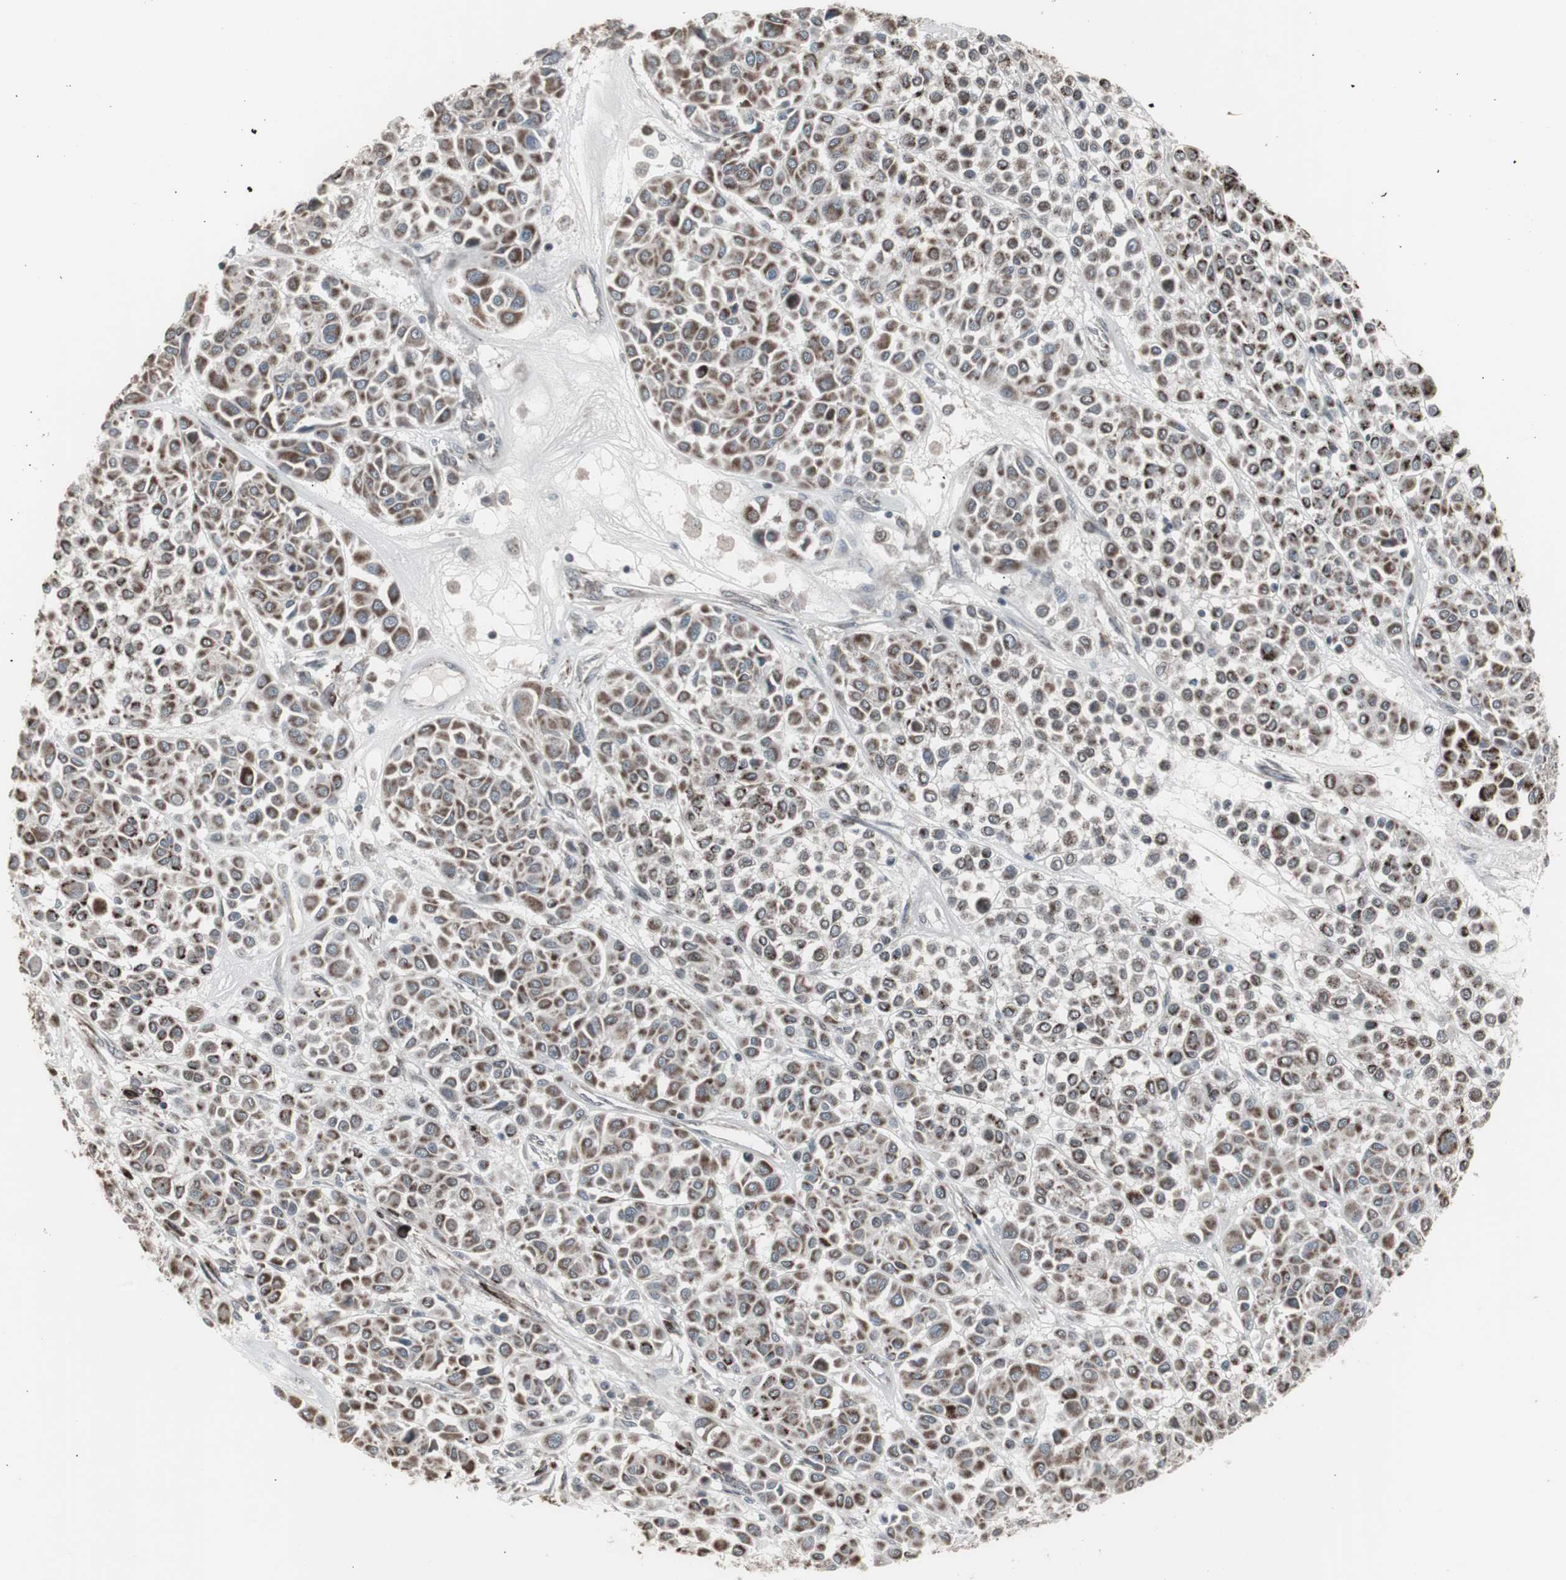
{"staining": {"intensity": "moderate", "quantity": ">75%", "location": "cytoplasmic/membranous"}, "tissue": "melanoma", "cell_type": "Tumor cells", "image_type": "cancer", "snomed": [{"axis": "morphology", "description": "Malignant melanoma, Metastatic site"}, {"axis": "topography", "description": "Soft tissue"}], "caption": "This photomicrograph reveals IHC staining of melanoma, with medium moderate cytoplasmic/membranous staining in approximately >75% of tumor cells.", "gene": "RXRA", "patient": {"sex": "male", "age": 41}}